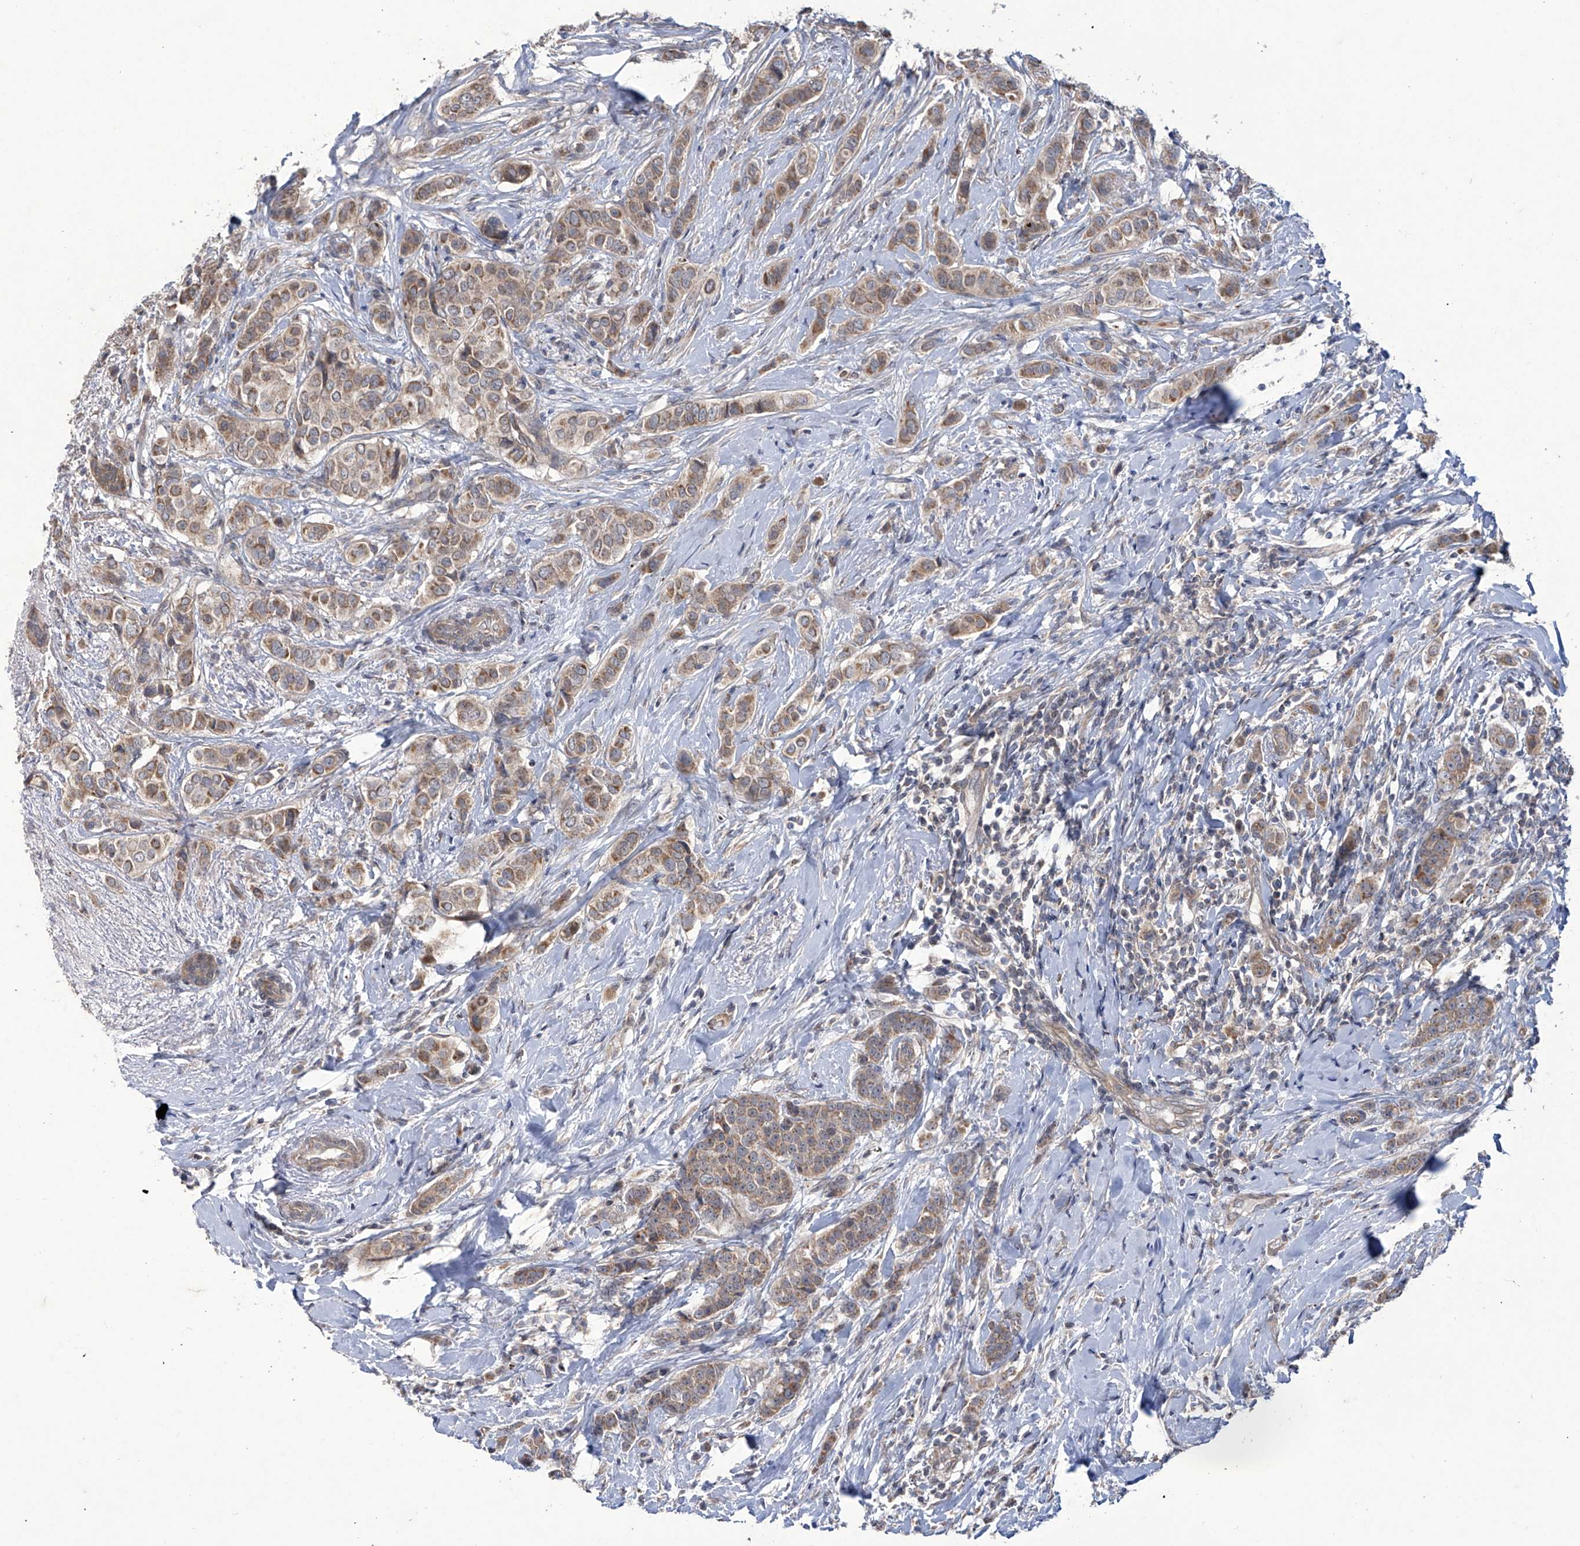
{"staining": {"intensity": "moderate", "quantity": ">75%", "location": "cytoplasmic/membranous"}, "tissue": "breast cancer", "cell_type": "Tumor cells", "image_type": "cancer", "snomed": [{"axis": "morphology", "description": "Lobular carcinoma"}, {"axis": "topography", "description": "Breast"}], "caption": "Breast lobular carcinoma stained for a protein (brown) reveals moderate cytoplasmic/membranous positive expression in about >75% of tumor cells.", "gene": "TRIM60", "patient": {"sex": "female", "age": 51}}